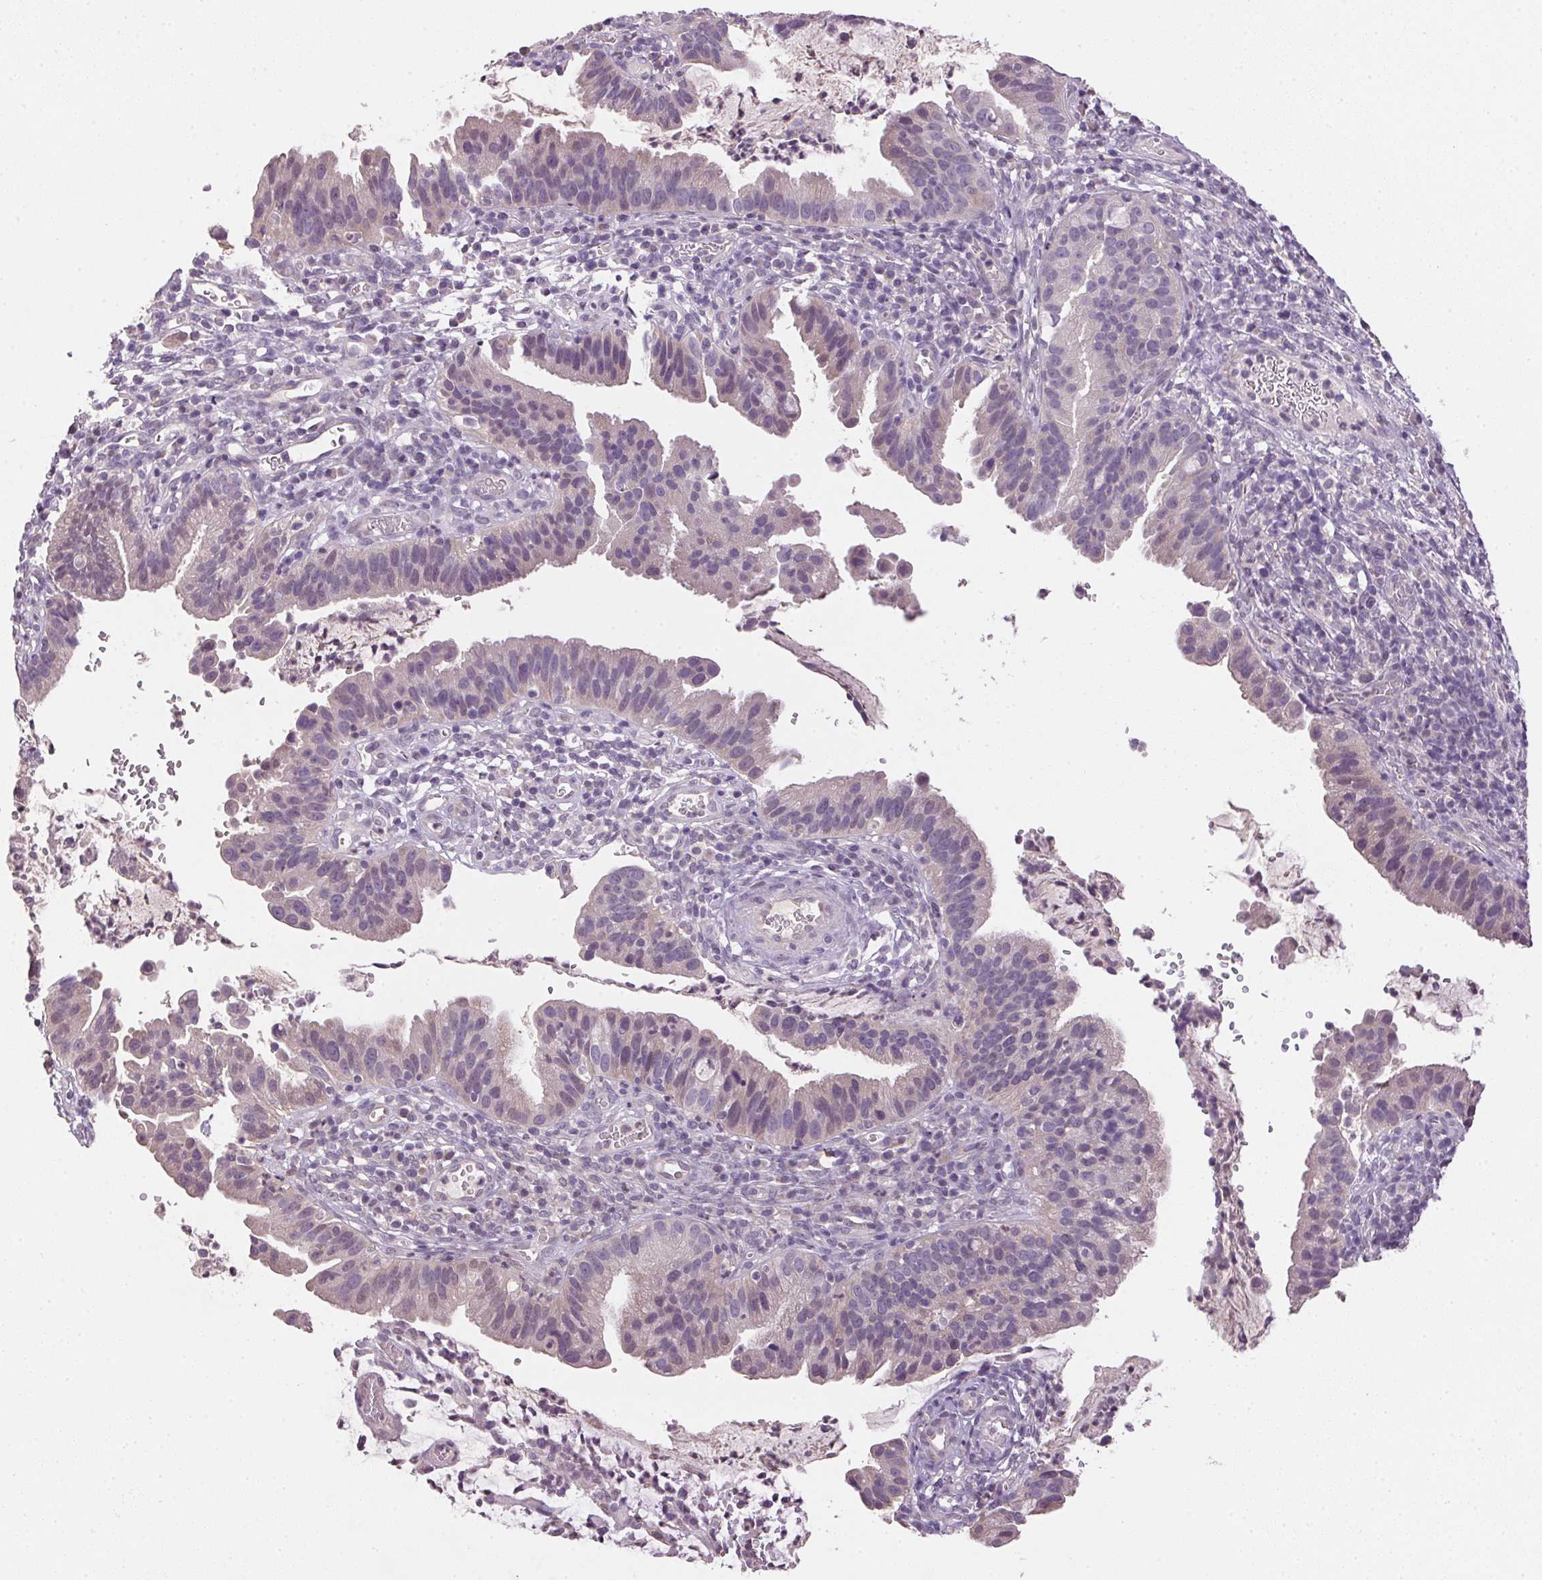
{"staining": {"intensity": "weak", "quantity": "<25%", "location": "cytoplasmic/membranous"}, "tissue": "cervical cancer", "cell_type": "Tumor cells", "image_type": "cancer", "snomed": [{"axis": "morphology", "description": "Adenocarcinoma, NOS"}, {"axis": "topography", "description": "Cervix"}], "caption": "An immunohistochemistry histopathology image of adenocarcinoma (cervical) is shown. There is no staining in tumor cells of adenocarcinoma (cervical).", "gene": "ALDH8A1", "patient": {"sex": "female", "age": 34}}